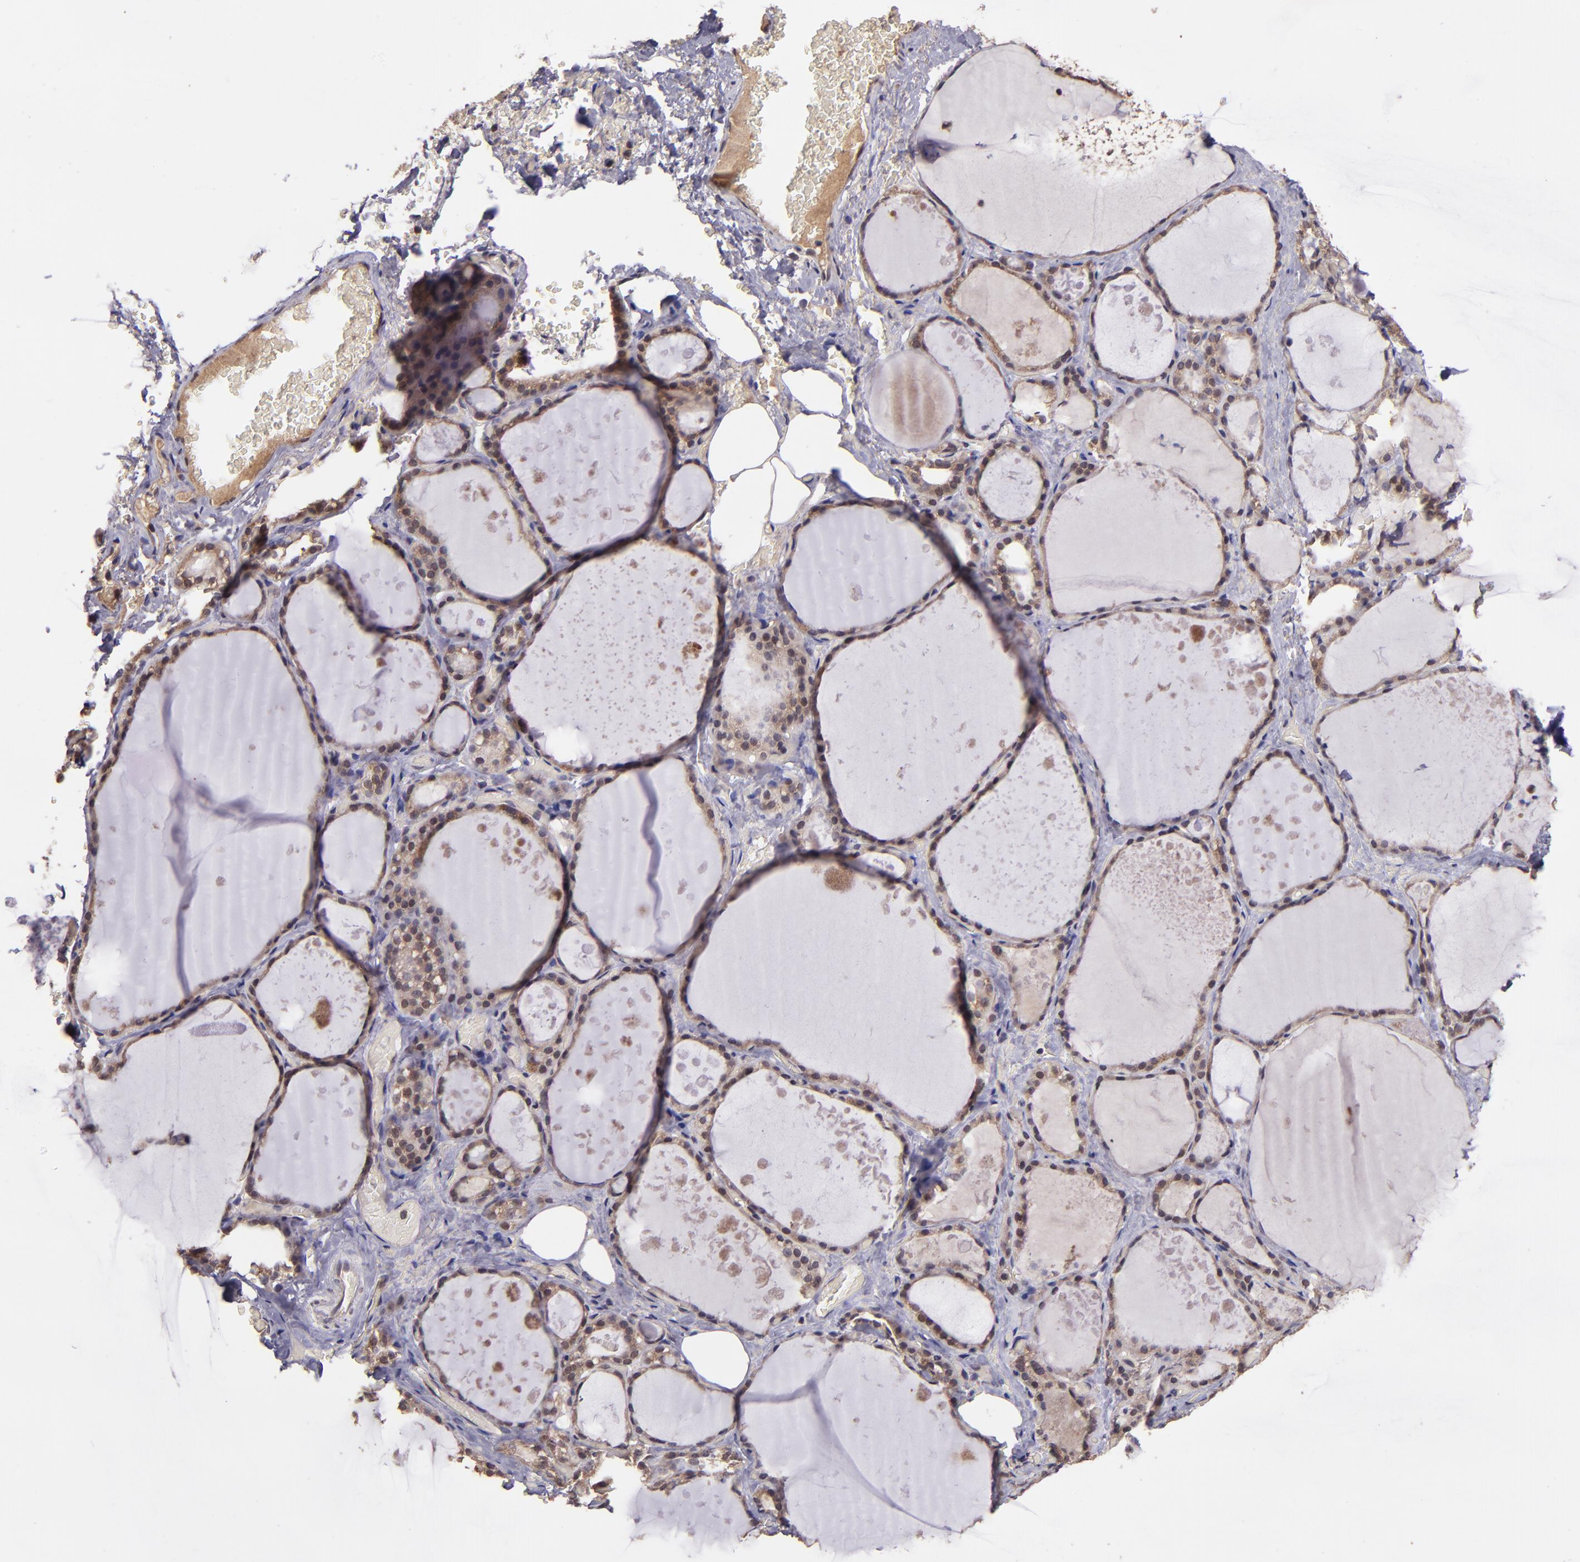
{"staining": {"intensity": "moderate", "quantity": ">75%", "location": "cytoplasmic/membranous"}, "tissue": "thyroid gland", "cell_type": "Glandular cells", "image_type": "normal", "snomed": [{"axis": "morphology", "description": "Normal tissue, NOS"}, {"axis": "topography", "description": "Thyroid gland"}], "caption": "A histopathology image of human thyroid gland stained for a protein demonstrates moderate cytoplasmic/membranous brown staining in glandular cells.", "gene": "USP51", "patient": {"sex": "male", "age": 61}}